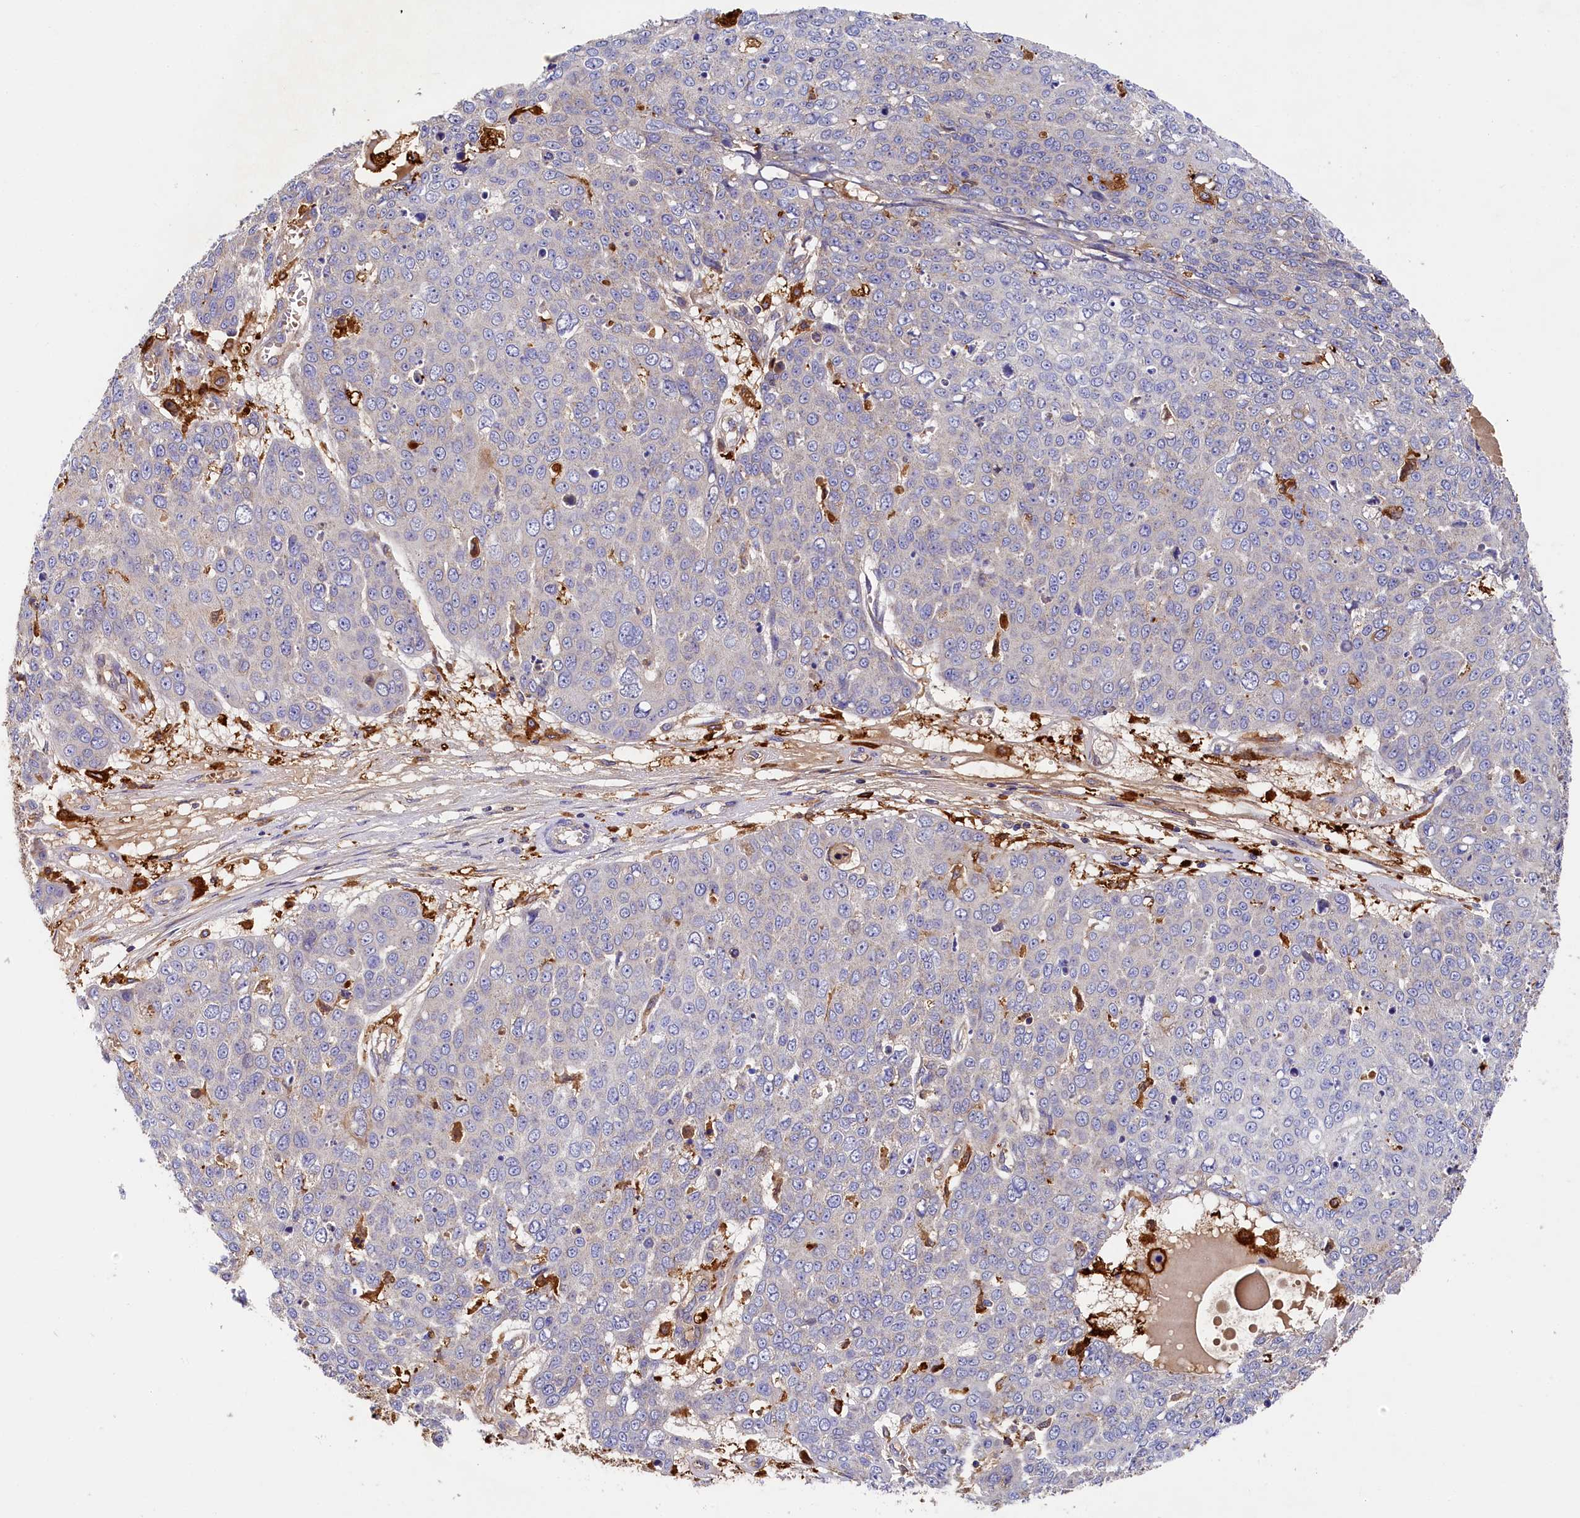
{"staining": {"intensity": "moderate", "quantity": "<25%", "location": "cytoplasmic/membranous"}, "tissue": "skin cancer", "cell_type": "Tumor cells", "image_type": "cancer", "snomed": [{"axis": "morphology", "description": "Normal tissue, NOS"}, {"axis": "morphology", "description": "Squamous cell carcinoma, NOS"}, {"axis": "topography", "description": "Skin"}], "caption": "IHC staining of skin cancer, which displays low levels of moderate cytoplasmic/membranous staining in about <25% of tumor cells indicating moderate cytoplasmic/membranous protein positivity. The staining was performed using DAB (brown) for protein detection and nuclei were counterstained in hematoxylin (blue).", "gene": "SEC31B", "patient": {"sex": "male", "age": 72}}